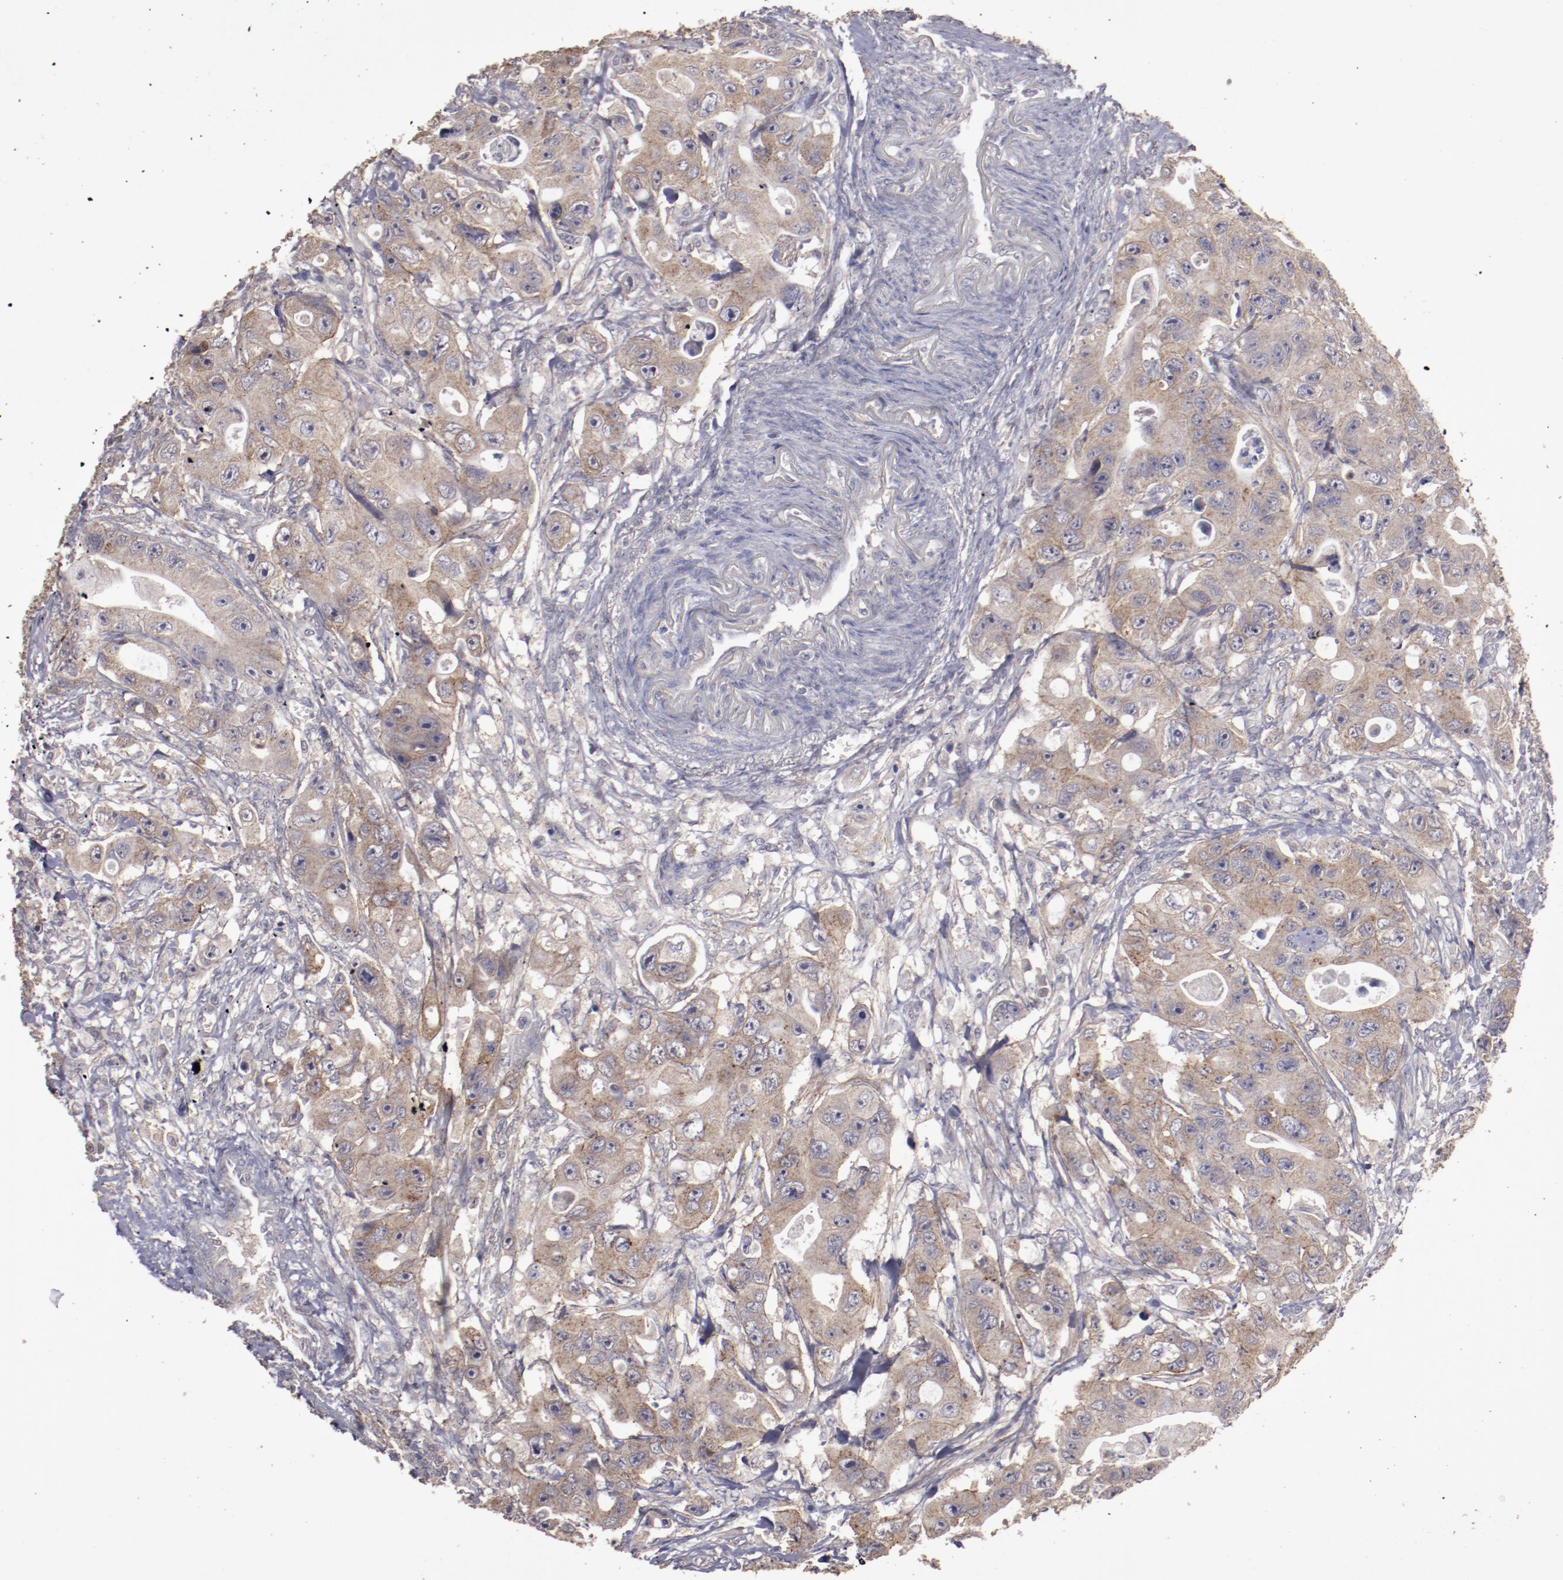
{"staining": {"intensity": "moderate", "quantity": "25%-75%", "location": "cytoplasmic/membranous"}, "tissue": "colorectal cancer", "cell_type": "Tumor cells", "image_type": "cancer", "snomed": [{"axis": "morphology", "description": "Adenocarcinoma, NOS"}, {"axis": "topography", "description": "Colon"}], "caption": "Approximately 25%-75% of tumor cells in human adenocarcinoma (colorectal) demonstrate moderate cytoplasmic/membranous protein expression as visualized by brown immunohistochemical staining.", "gene": "FAT1", "patient": {"sex": "female", "age": 46}}